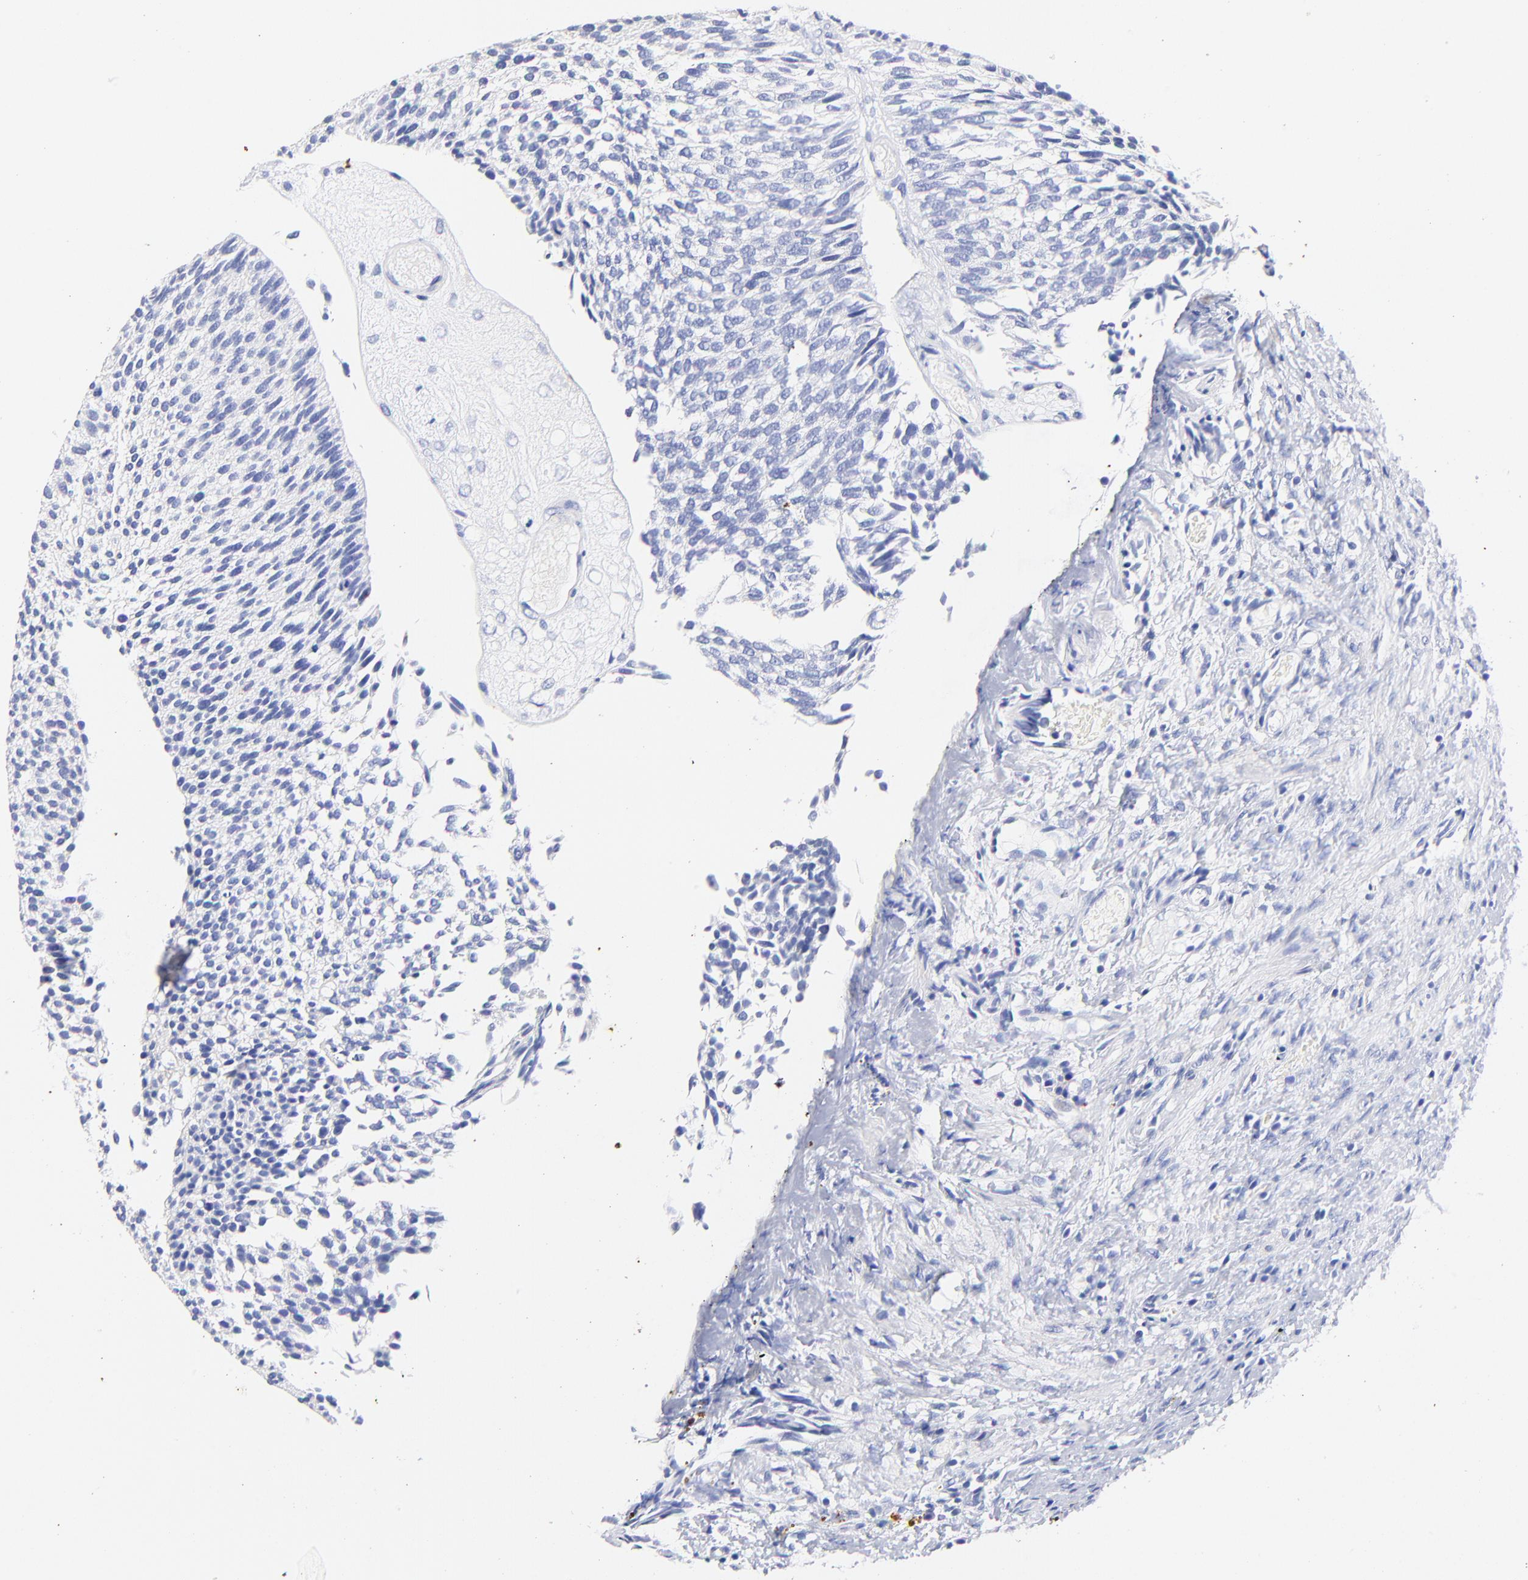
{"staining": {"intensity": "negative", "quantity": "none", "location": "none"}, "tissue": "urothelial cancer", "cell_type": "Tumor cells", "image_type": "cancer", "snomed": [{"axis": "morphology", "description": "Urothelial carcinoma, Low grade"}, {"axis": "topography", "description": "Urinary bladder"}], "caption": "This is a micrograph of immunohistochemistry (IHC) staining of urothelial cancer, which shows no expression in tumor cells.", "gene": "HORMAD2", "patient": {"sex": "male", "age": 84}}